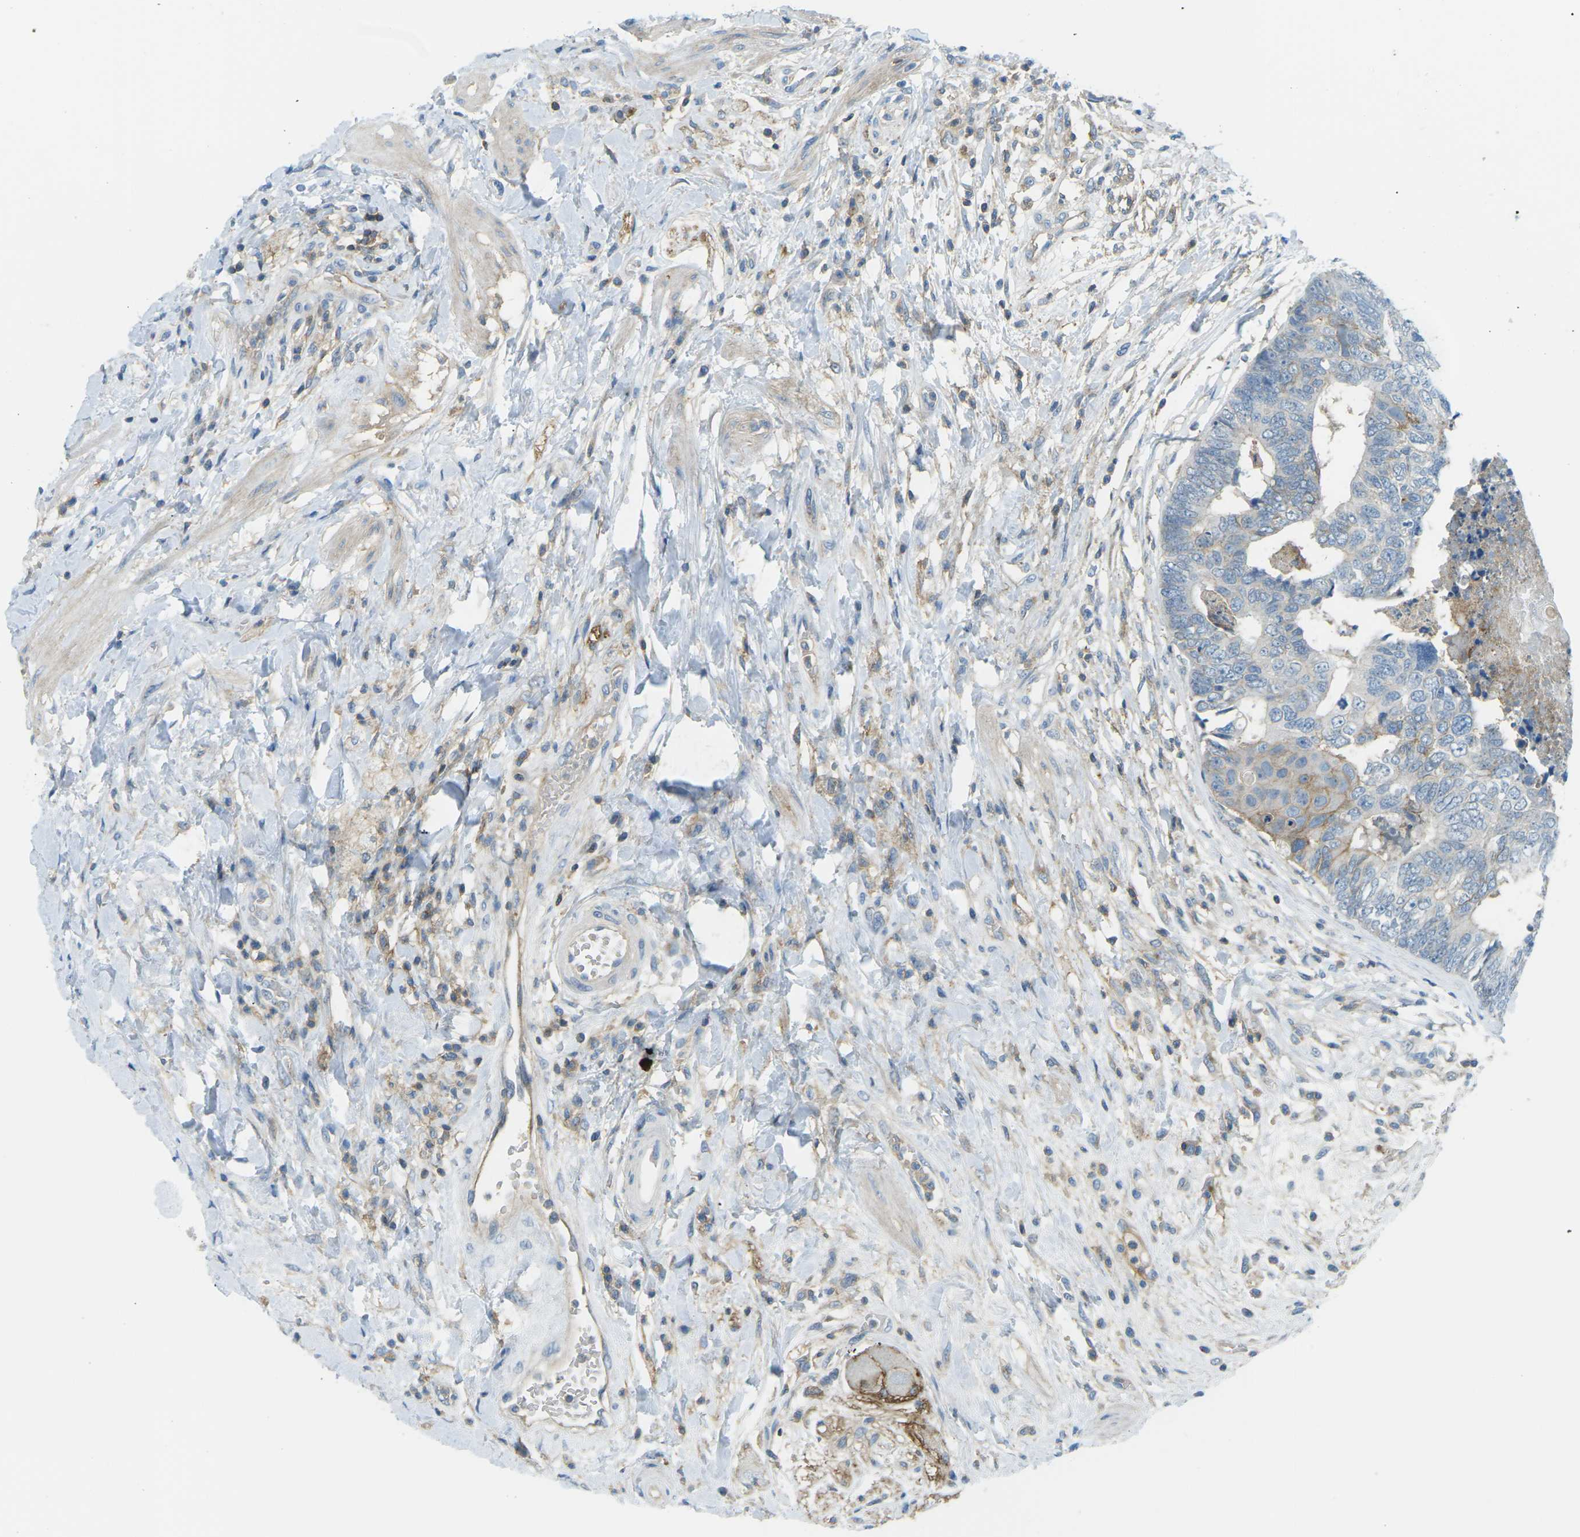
{"staining": {"intensity": "weak", "quantity": "<25%", "location": "cytoplasmic/membranous"}, "tissue": "colorectal cancer", "cell_type": "Tumor cells", "image_type": "cancer", "snomed": [{"axis": "morphology", "description": "Adenocarcinoma, NOS"}, {"axis": "topography", "description": "Rectum"}], "caption": "An immunohistochemistry (IHC) micrograph of colorectal adenocarcinoma is shown. There is no staining in tumor cells of colorectal adenocarcinoma.", "gene": "CD47", "patient": {"sex": "male", "age": 51}}